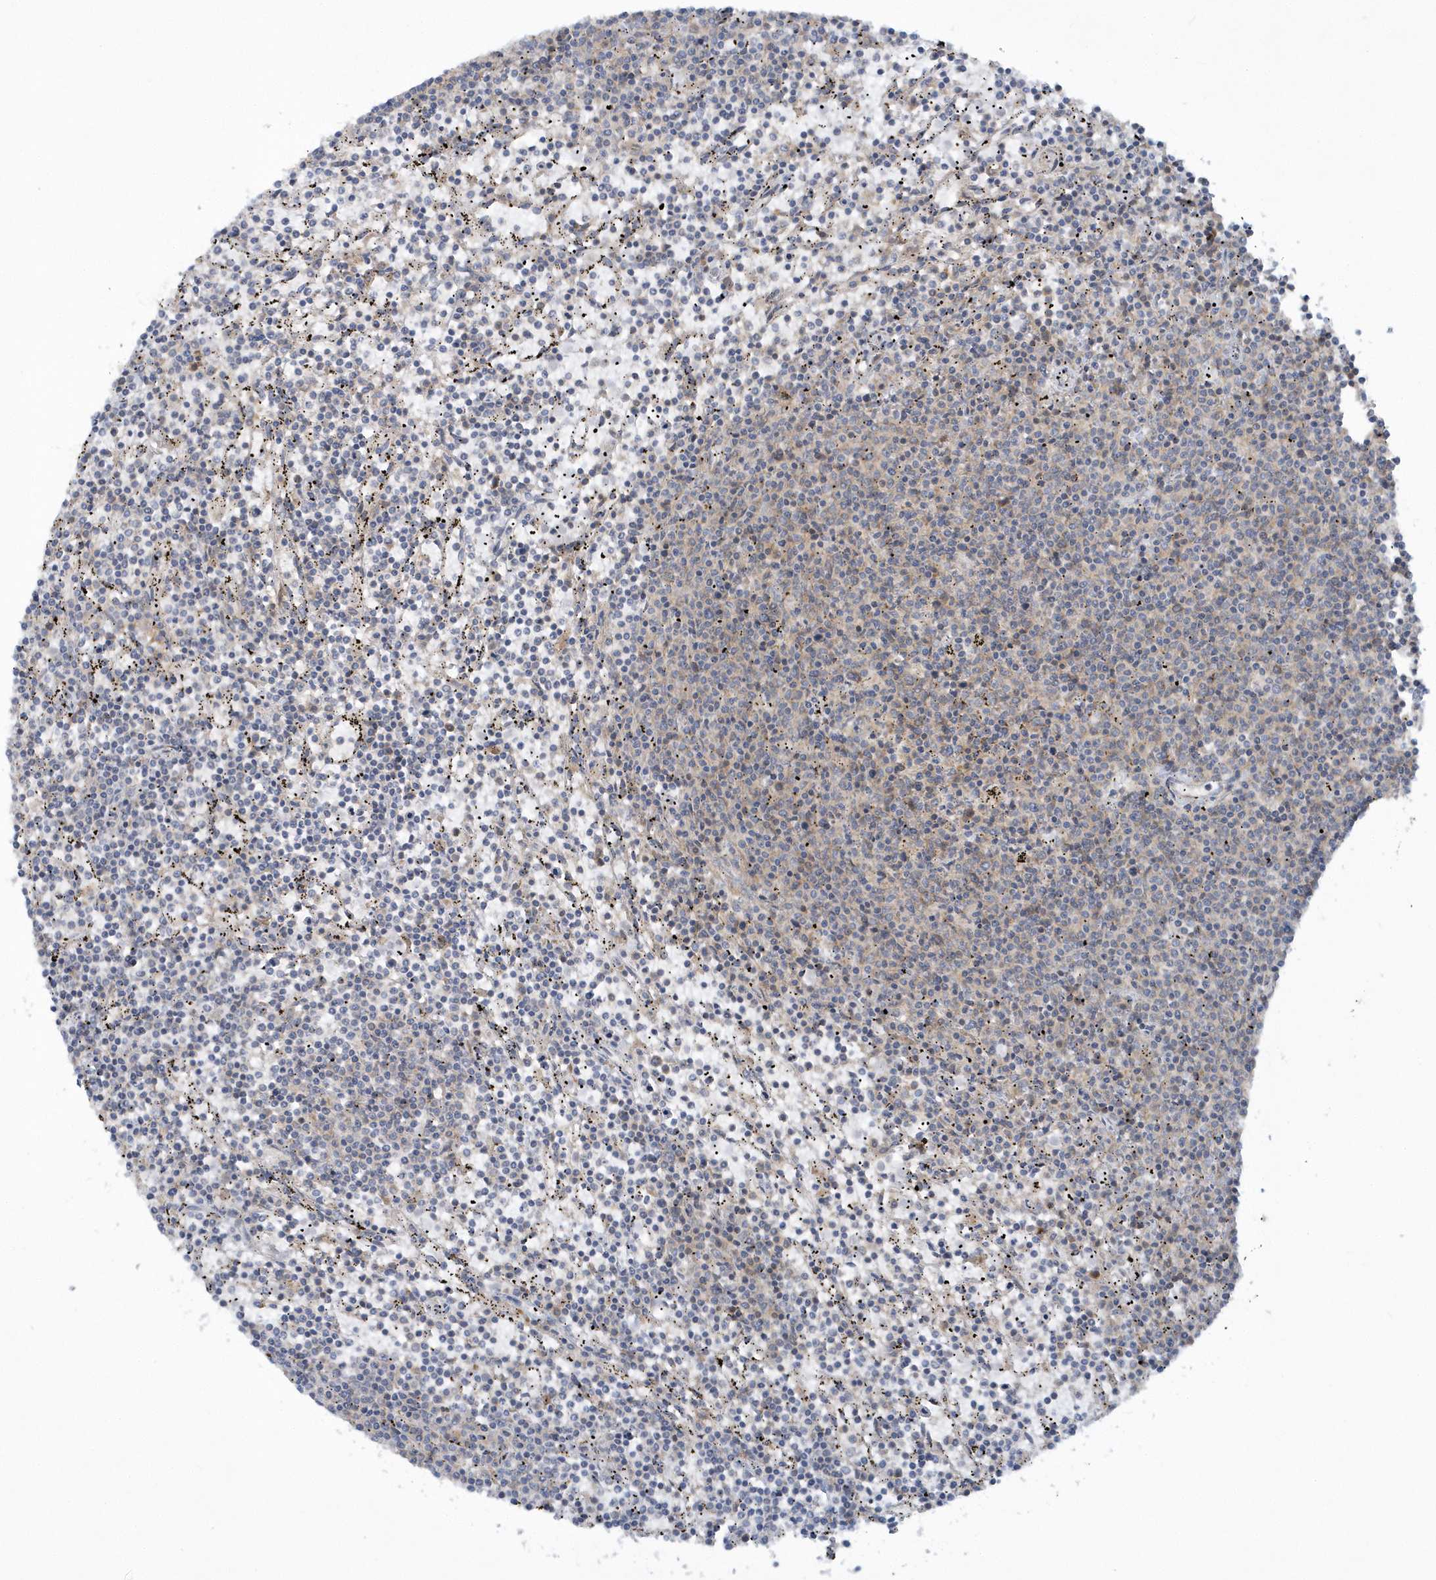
{"staining": {"intensity": "negative", "quantity": "none", "location": "none"}, "tissue": "lymphoma", "cell_type": "Tumor cells", "image_type": "cancer", "snomed": [{"axis": "morphology", "description": "Malignant lymphoma, non-Hodgkin's type, Low grade"}, {"axis": "topography", "description": "Spleen"}], "caption": "High magnification brightfield microscopy of lymphoma stained with DAB (3,3'-diaminobenzidine) (brown) and counterstained with hematoxylin (blue): tumor cells show no significant expression. (DAB immunohistochemistry (IHC) visualized using brightfield microscopy, high magnification).", "gene": "CNOT10", "patient": {"sex": "female", "age": 50}}